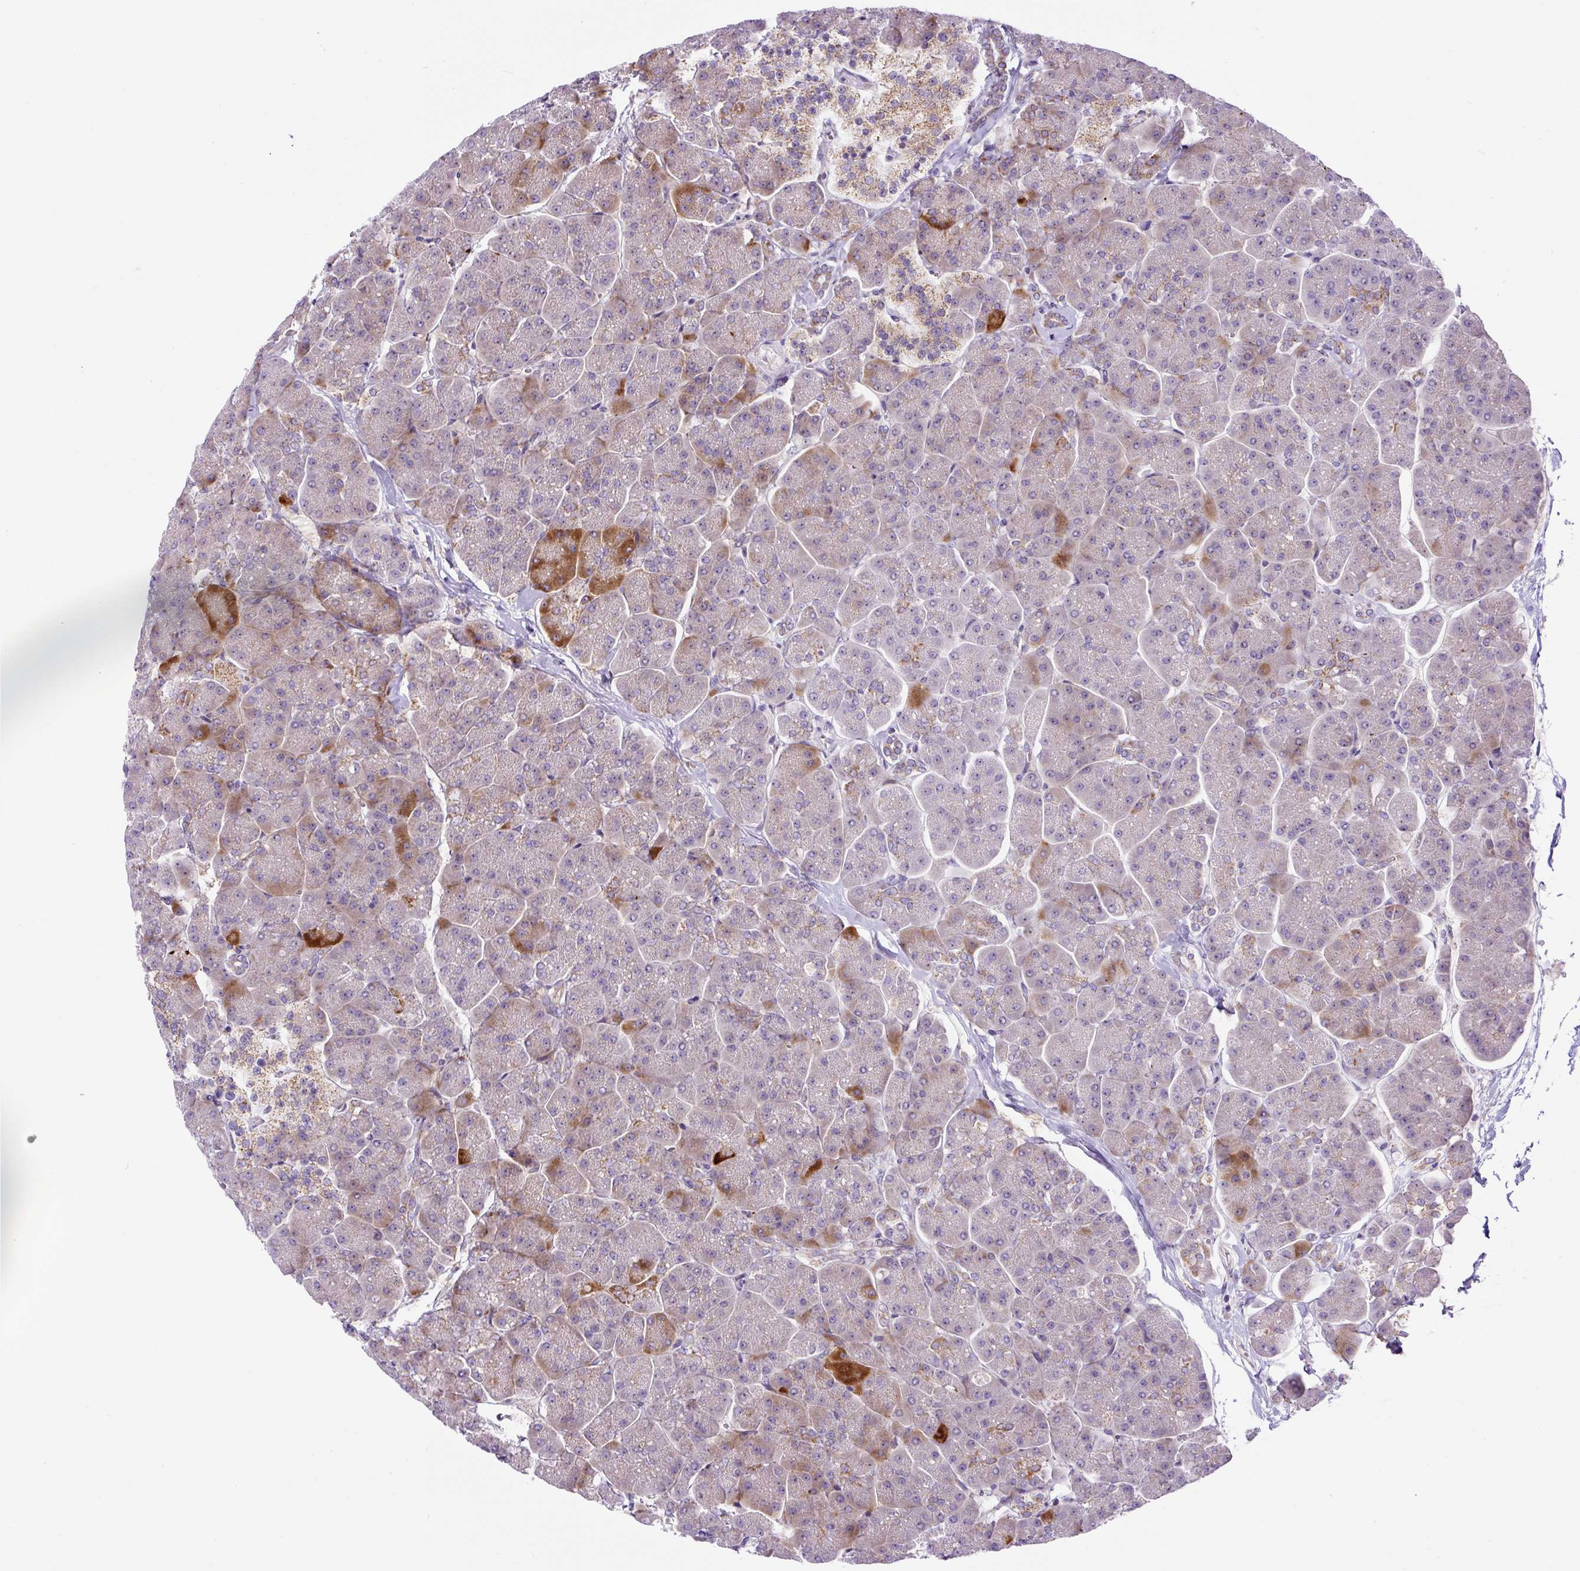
{"staining": {"intensity": "moderate", "quantity": "<25%", "location": "cytoplasmic/membranous"}, "tissue": "pancreas", "cell_type": "Exocrine glandular cells", "image_type": "normal", "snomed": [{"axis": "morphology", "description": "Normal tissue, NOS"}, {"axis": "topography", "description": "Pancreas"}, {"axis": "topography", "description": "Peripheral nerve tissue"}], "caption": "Protein analysis of benign pancreas shows moderate cytoplasmic/membranous expression in approximately <25% of exocrine glandular cells.", "gene": "ZNF596", "patient": {"sex": "male", "age": 54}}